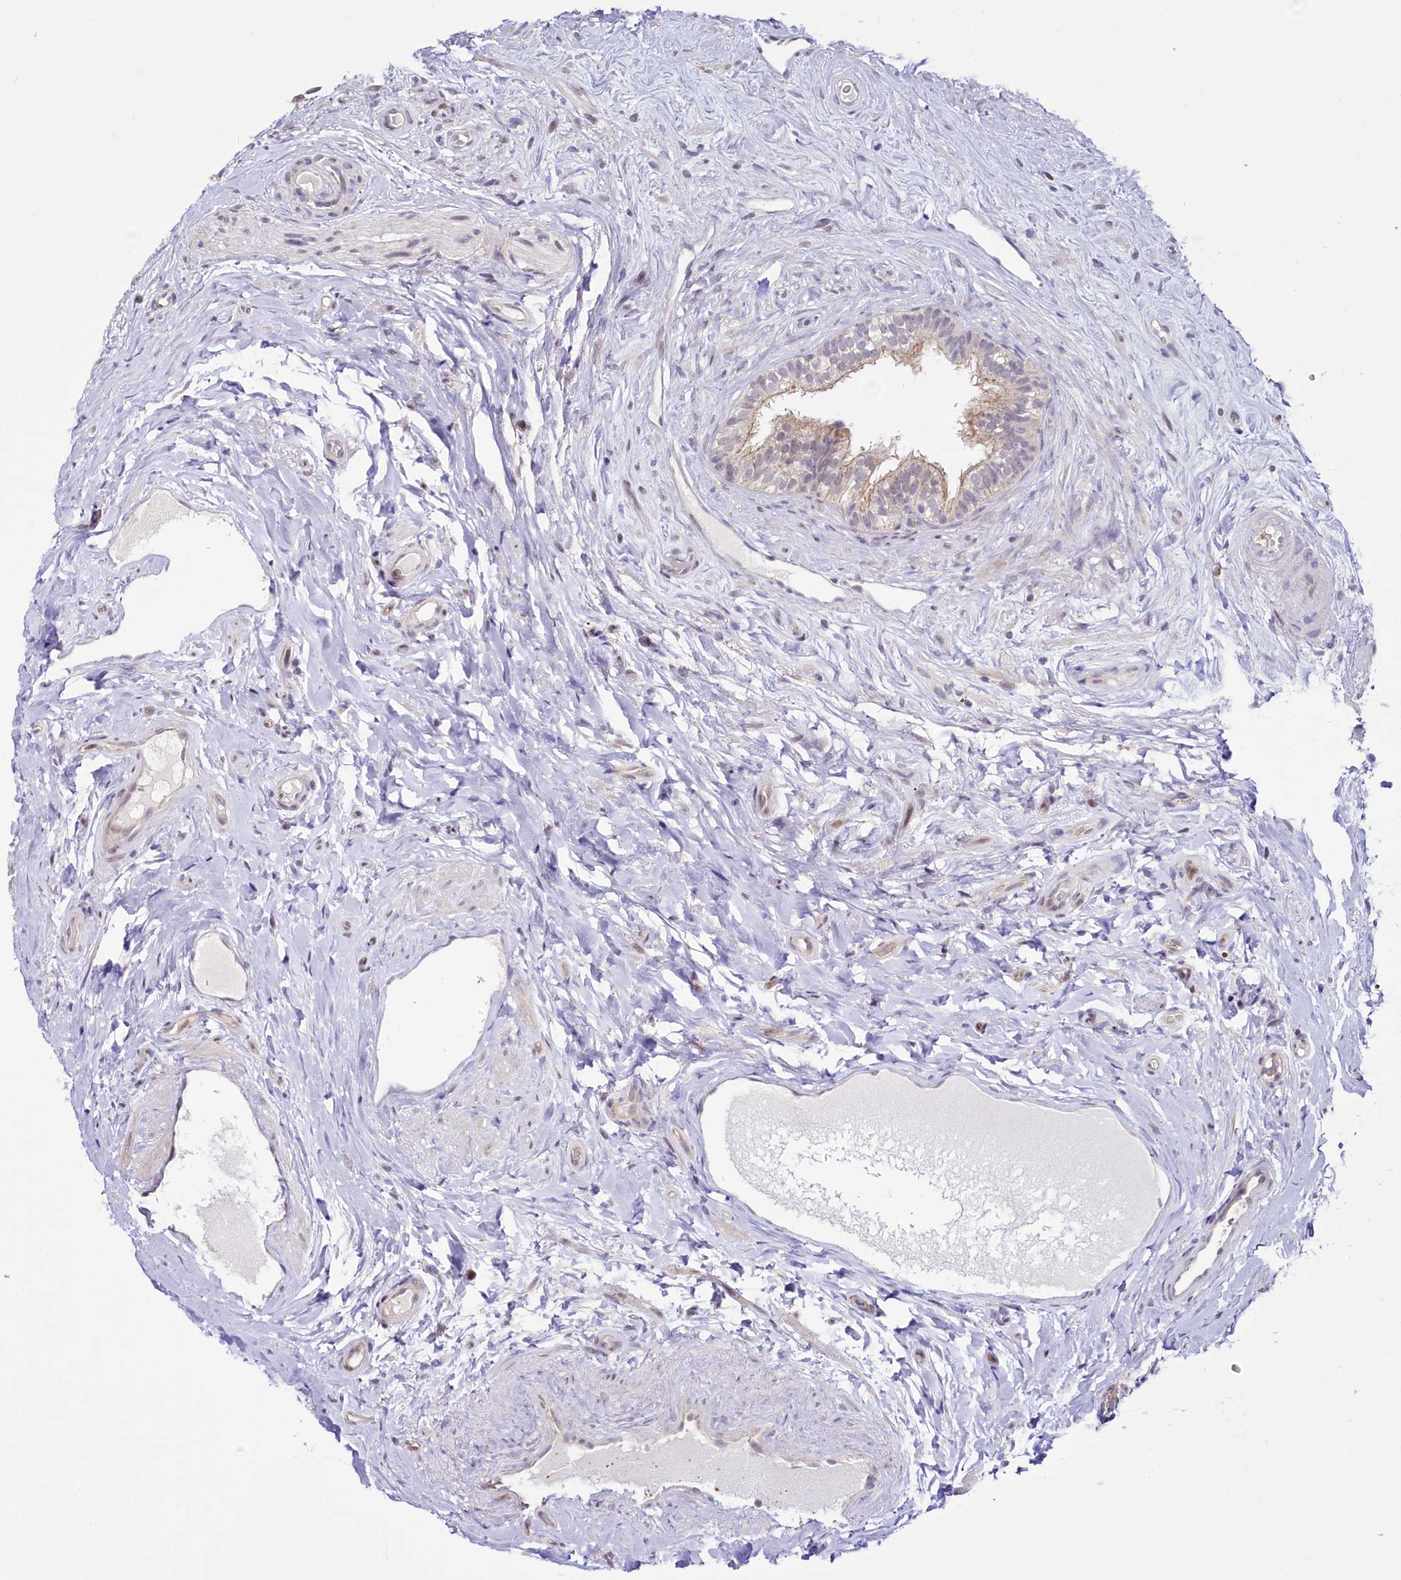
{"staining": {"intensity": "weak", "quantity": "<25%", "location": "cytoplasmic/membranous,nuclear"}, "tissue": "epididymis", "cell_type": "Glandular cells", "image_type": "normal", "snomed": [{"axis": "morphology", "description": "Normal tissue, NOS"}, {"axis": "topography", "description": "Epididymis"}], "caption": "Photomicrograph shows no significant protein expression in glandular cells of benign epididymis.", "gene": "BANK1", "patient": {"sex": "male", "age": 84}}